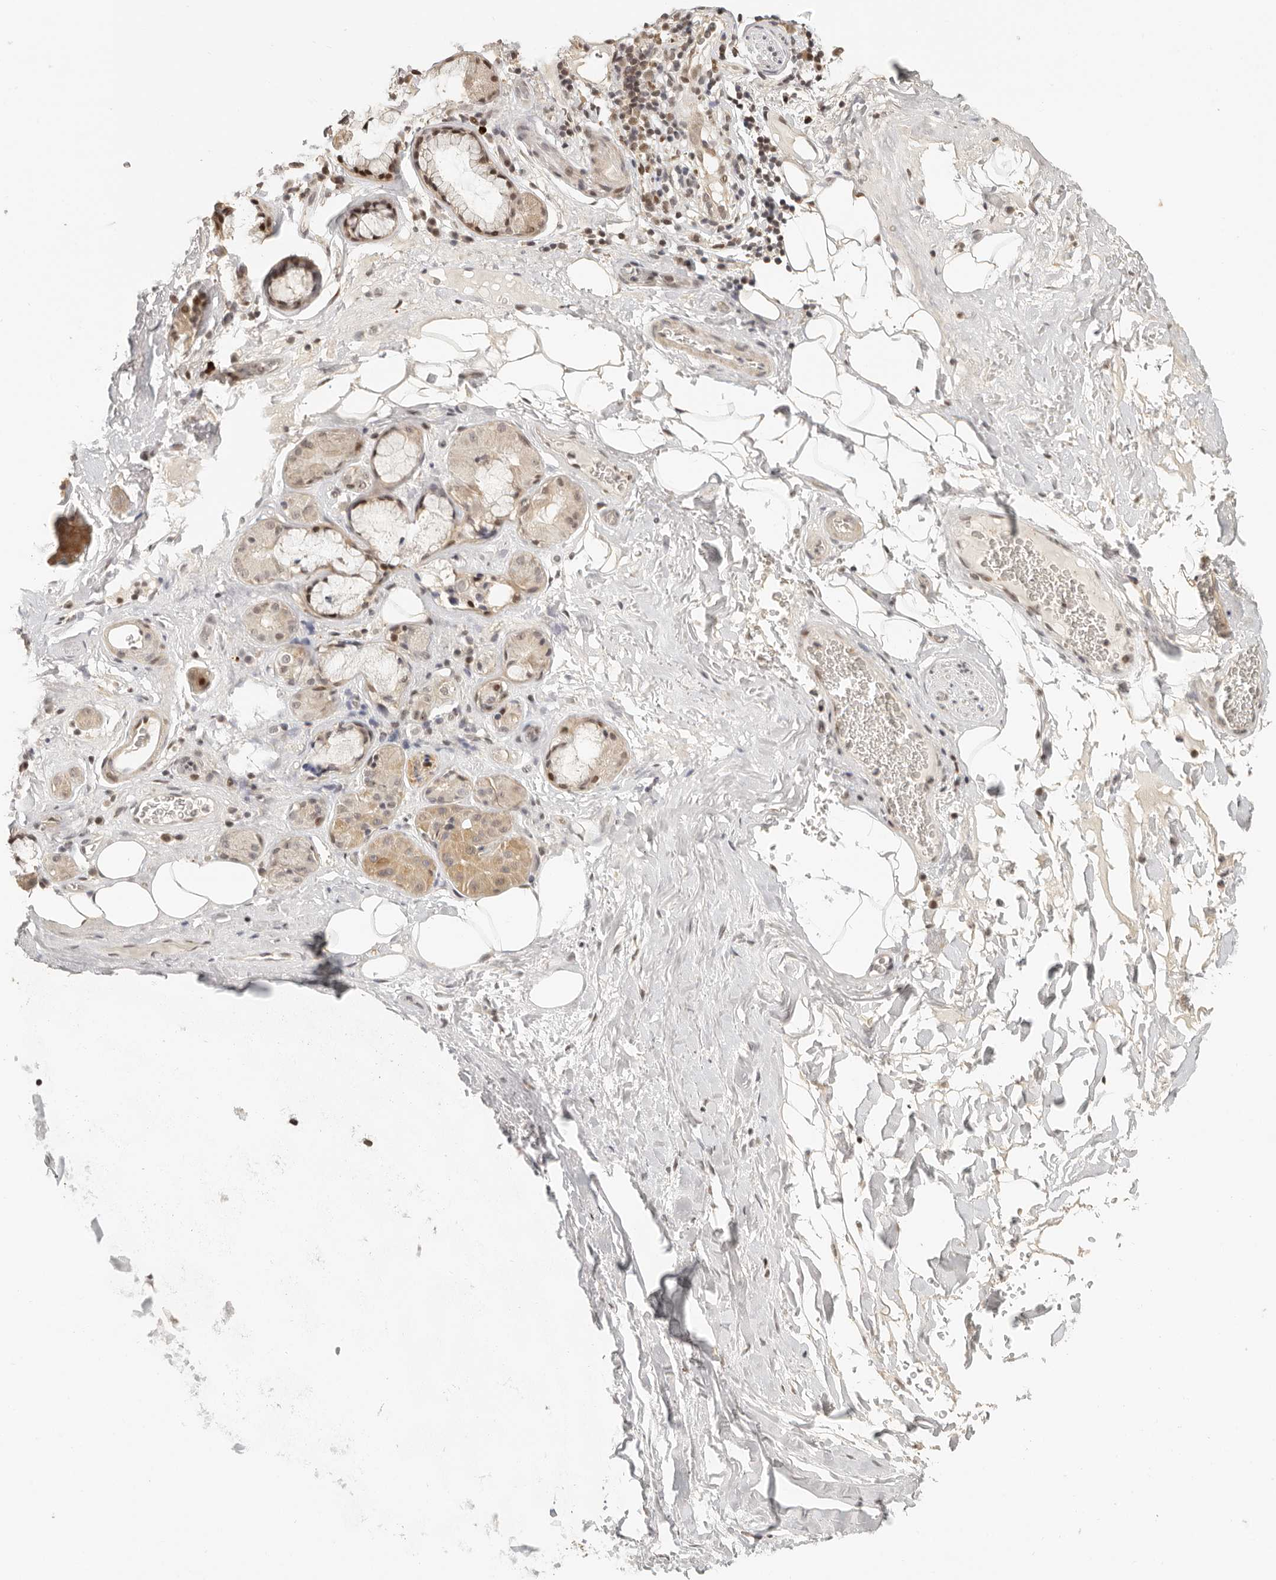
{"staining": {"intensity": "weak", "quantity": ">75%", "location": "nuclear"}, "tissue": "adipose tissue", "cell_type": "Adipocytes", "image_type": "normal", "snomed": [{"axis": "morphology", "description": "Normal tissue, NOS"}, {"axis": "topography", "description": "Cartilage tissue"}], "caption": "Approximately >75% of adipocytes in benign adipose tissue exhibit weak nuclear protein expression as visualized by brown immunohistochemical staining.", "gene": "GPBP1L1", "patient": {"sex": "female", "age": 63}}